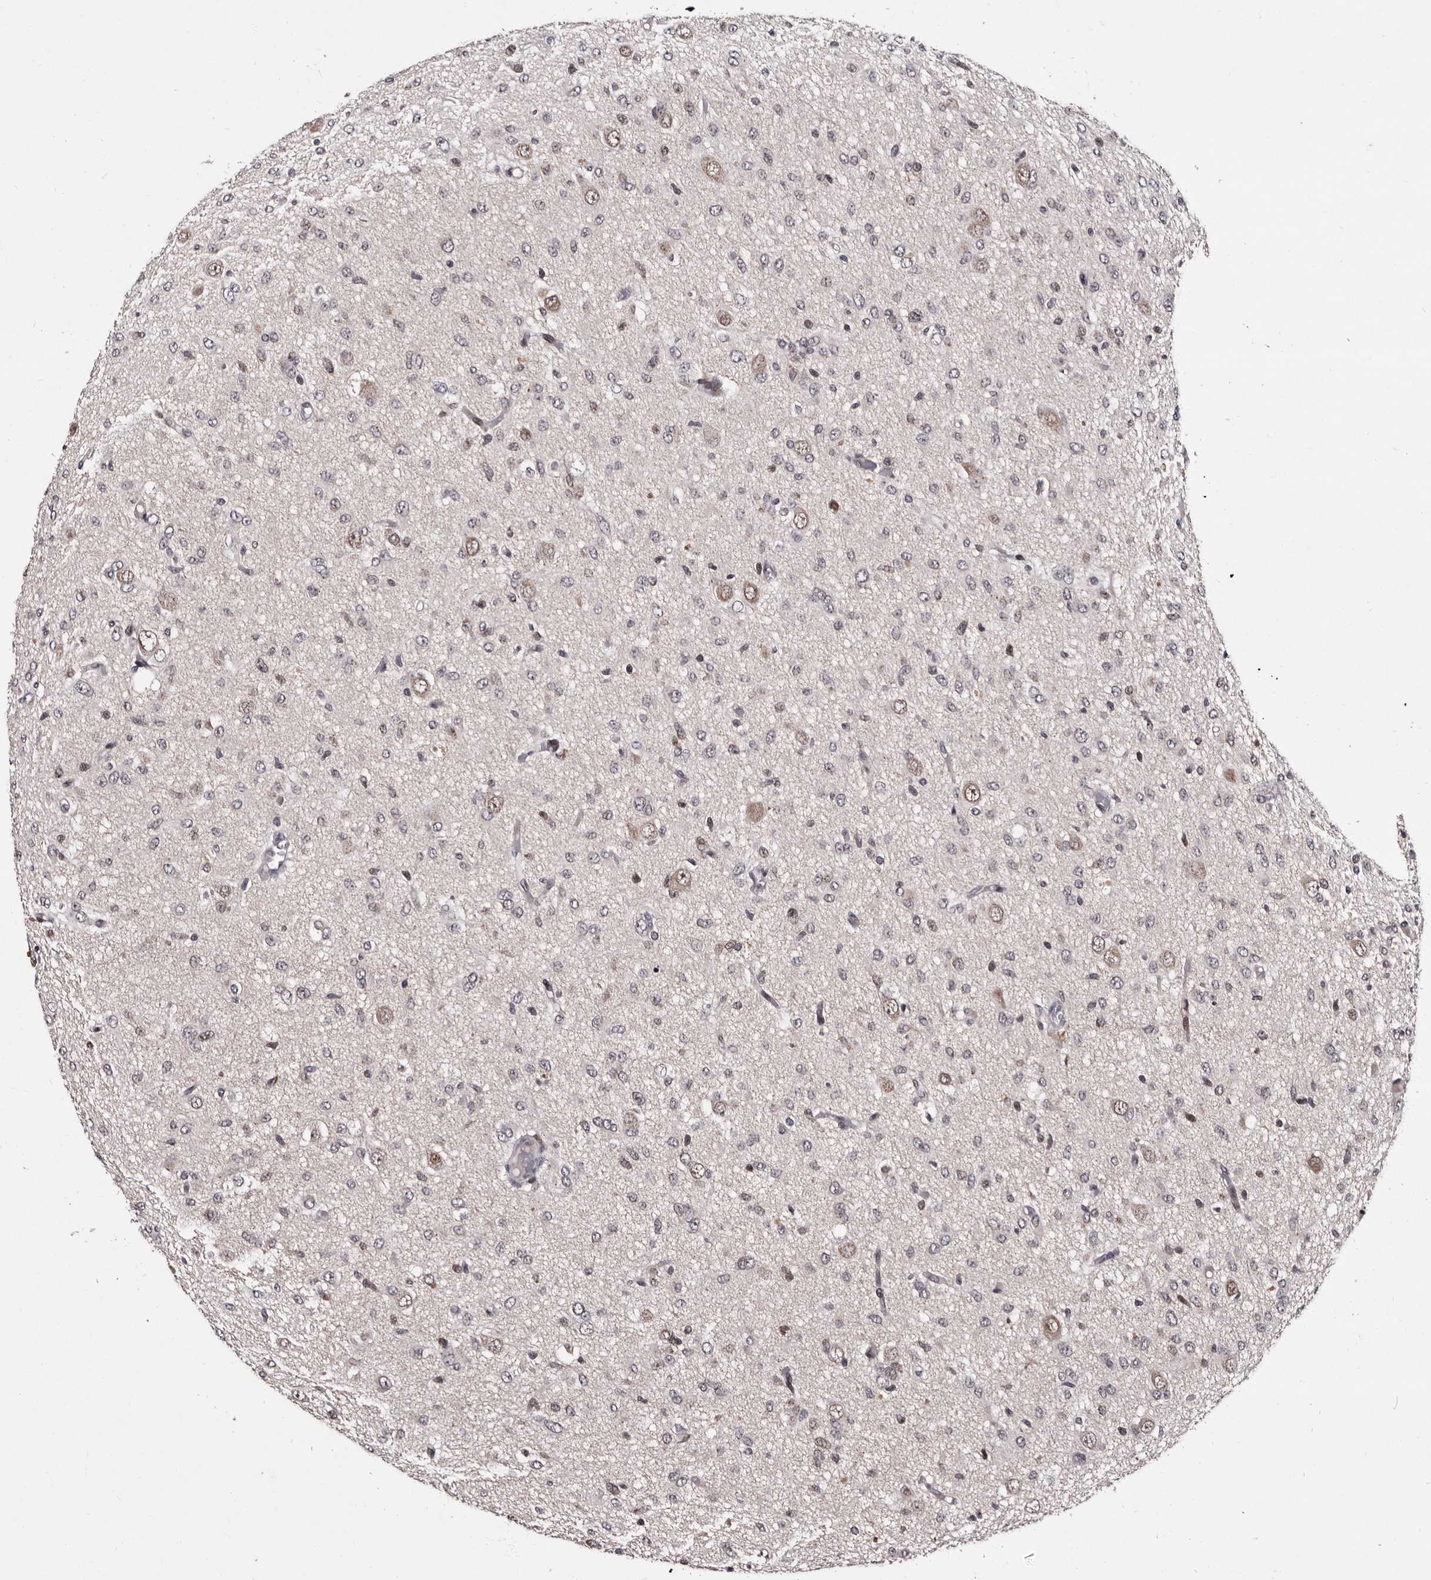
{"staining": {"intensity": "negative", "quantity": "none", "location": "none"}, "tissue": "glioma", "cell_type": "Tumor cells", "image_type": "cancer", "snomed": [{"axis": "morphology", "description": "Glioma, malignant, High grade"}, {"axis": "topography", "description": "Brain"}], "caption": "The image shows no staining of tumor cells in high-grade glioma (malignant).", "gene": "TNKS", "patient": {"sex": "female", "age": 59}}